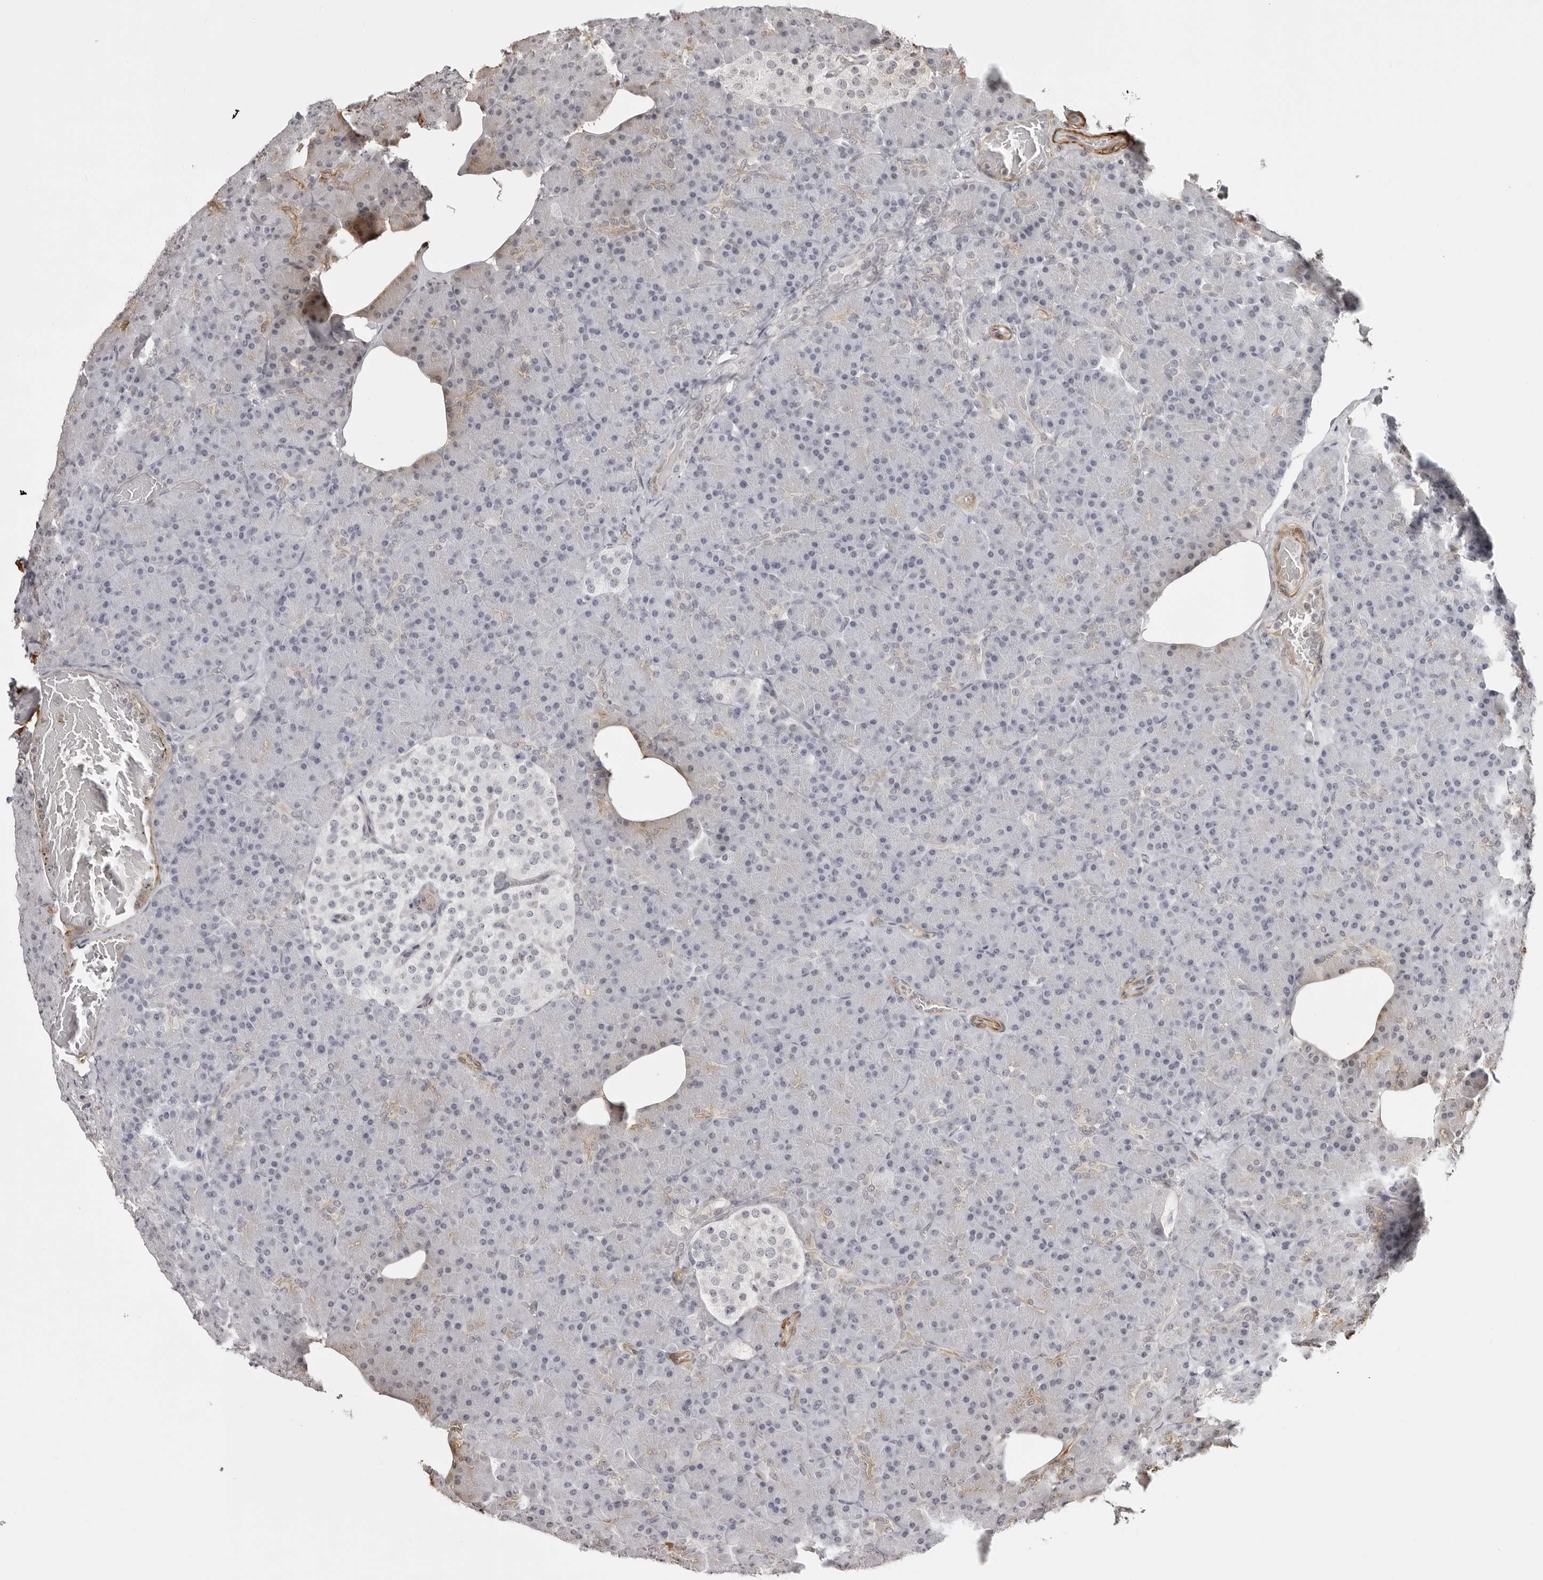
{"staining": {"intensity": "weak", "quantity": "<25%", "location": "cytoplasmic/membranous"}, "tissue": "pancreas", "cell_type": "Exocrine glandular cells", "image_type": "normal", "snomed": [{"axis": "morphology", "description": "Normal tissue, NOS"}, {"axis": "topography", "description": "Pancreas"}], "caption": "The IHC histopathology image has no significant staining in exocrine glandular cells of pancreas.", "gene": "UNK", "patient": {"sex": "female", "age": 43}}